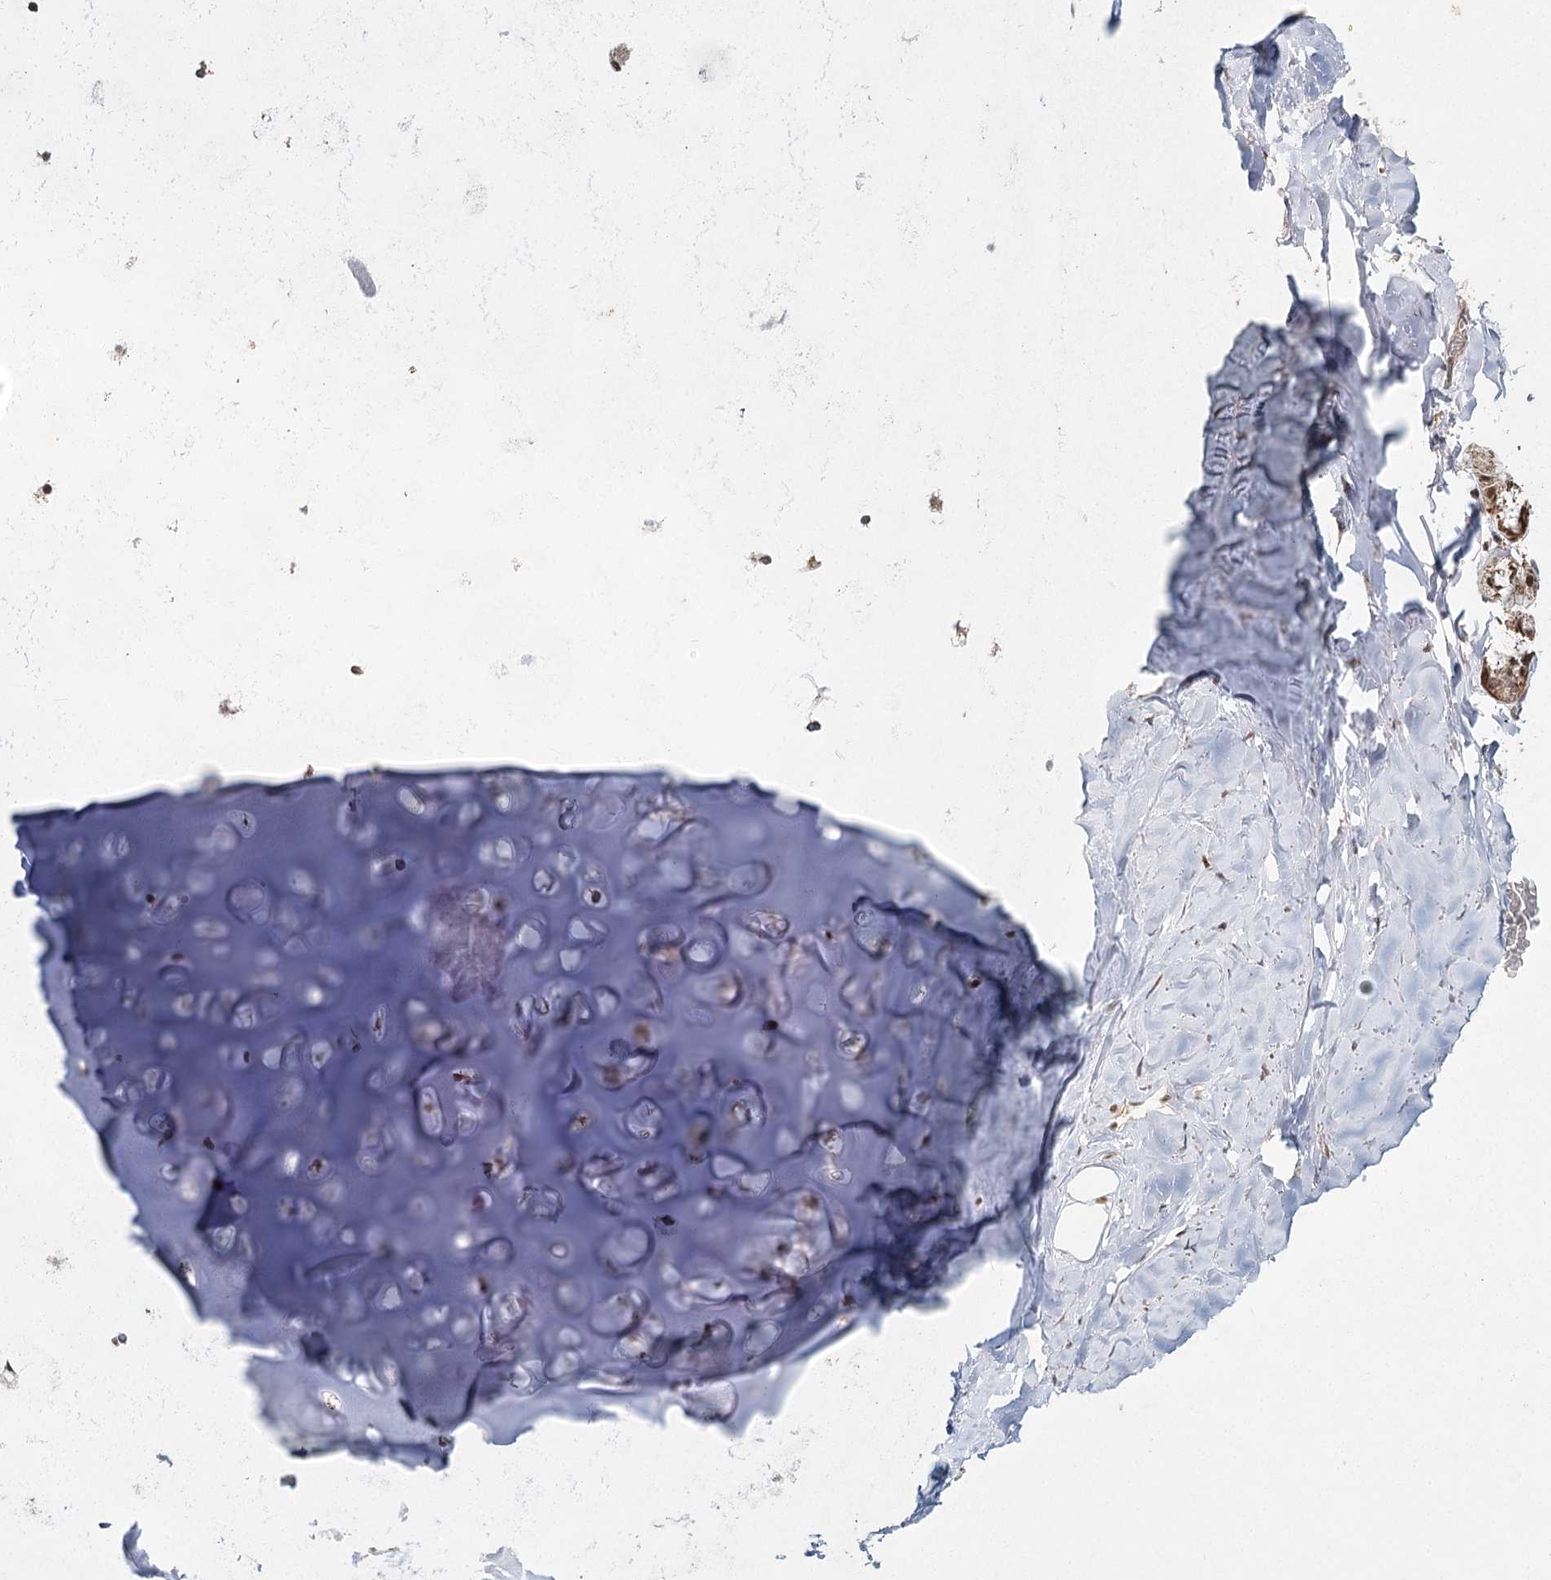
{"staining": {"intensity": "moderate", "quantity": ">75%", "location": "nuclear"}, "tissue": "adipose tissue", "cell_type": "Adipocytes", "image_type": "normal", "snomed": [{"axis": "morphology", "description": "Normal tissue, NOS"}, {"axis": "topography", "description": "Lymph node"}, {"axis": "topography", "description": "Bronchus"}], "caption": "This is a photomicrograph of immunohistochemistry staining of normal adipose tissue, which shows moderate staining in the nuclear of adipocytes.", "gene": "ZCCHC24", "patient": {"sex": "male", "age": 63}}